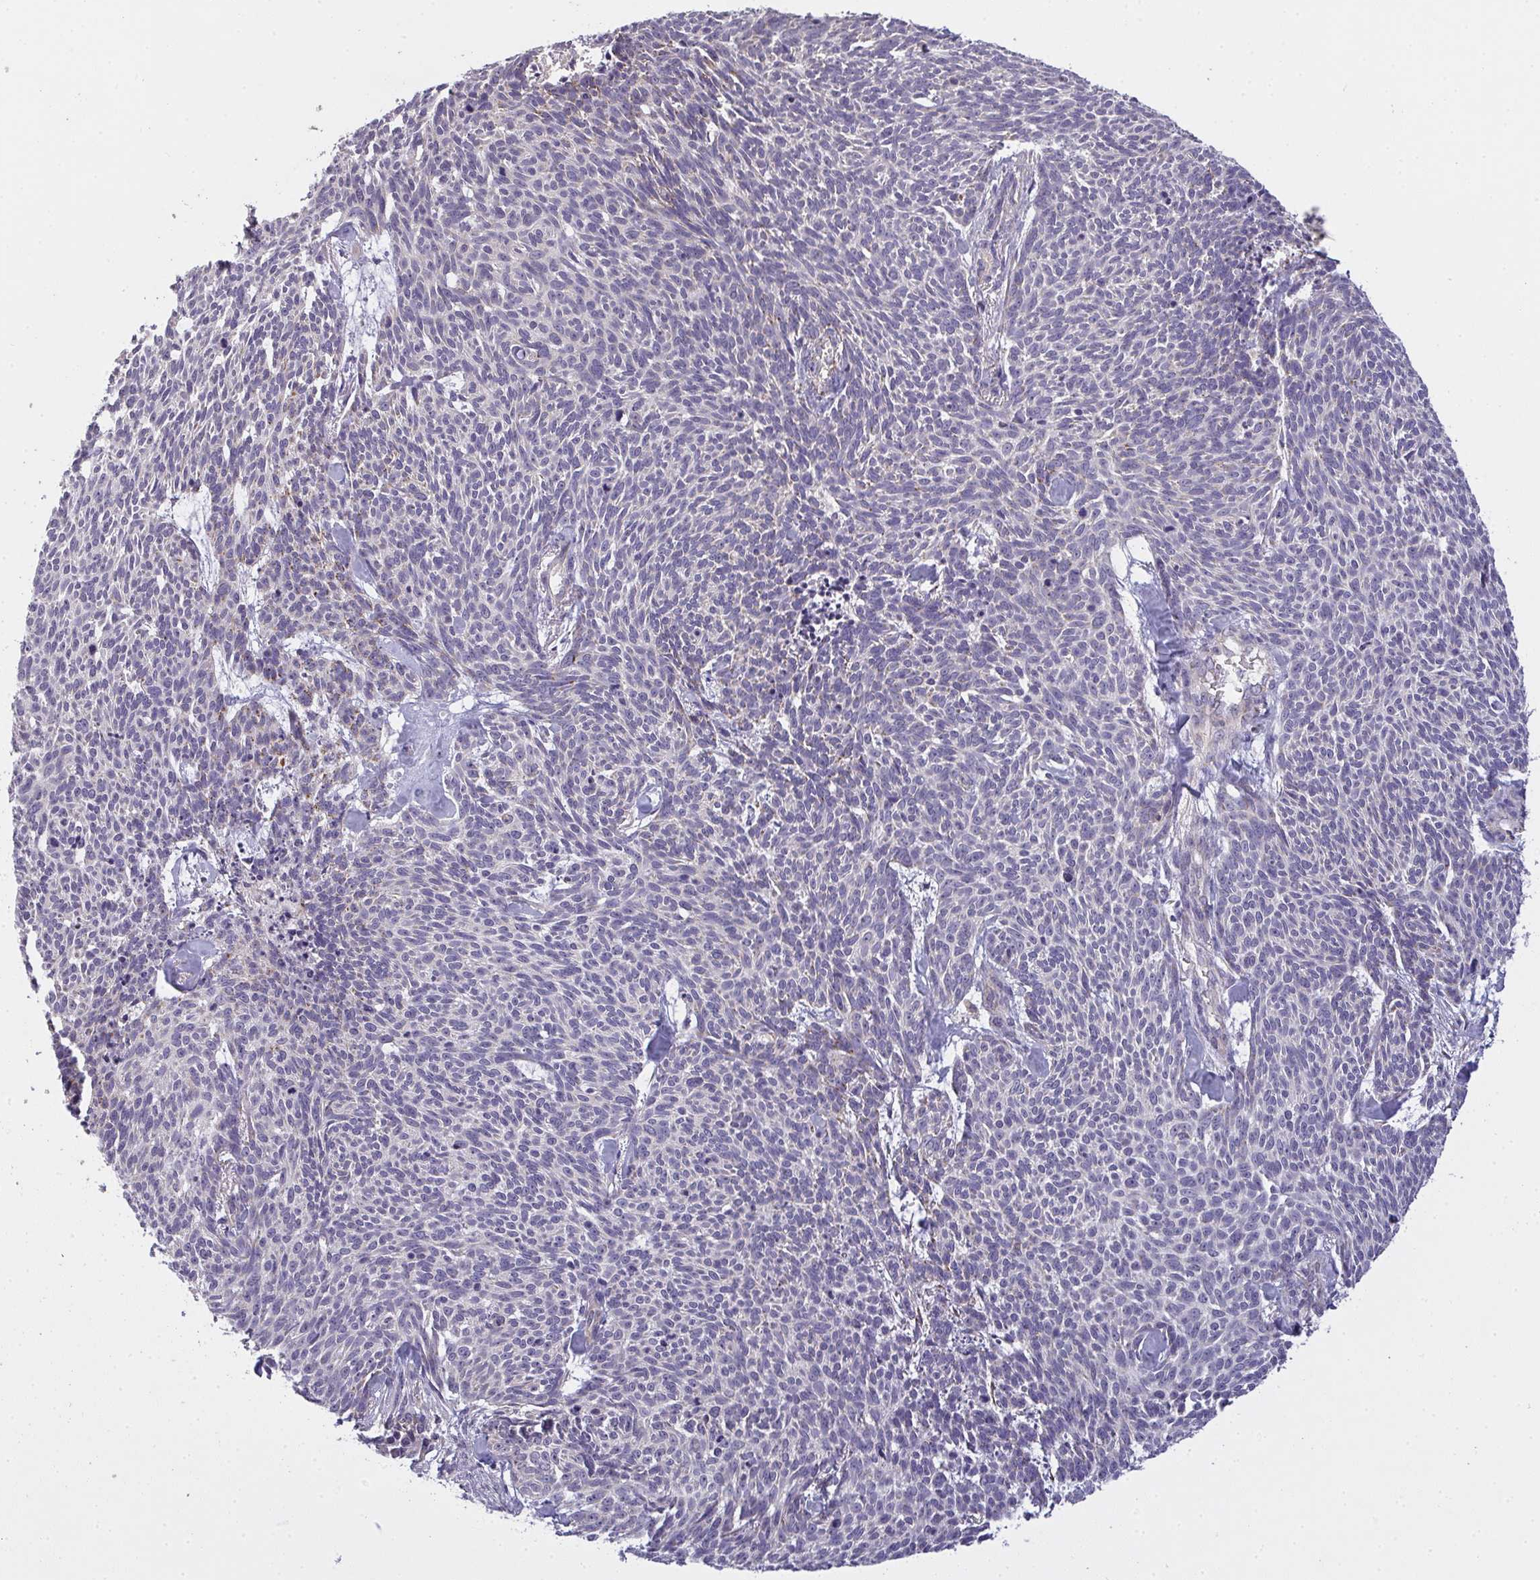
{"staining": {"intensity": "negative", "quantity": "none", "location": "none"}, "tissue": "skin cancer", "cell_type": "Tumor cells", "image_type": "cancer", "snomed": [{"axis": "morphology", "description": "Basal cell carcinoma"}, {"axis": "topography", "description": "Skin"}], "caption": "IHC histopathology image of neoplastic tissue: human skin basal cell carcinoma stained with DAB (3,3'-diaminobenzidine) displays no significant protein staining in tumor cells. (Stains: DAB IHC with hematoxylin counter stain, Microscopy: brightfield microscopy at high magnification).", "gene": "TMEM219", "patient": {"sex": "female", "age": 93}}